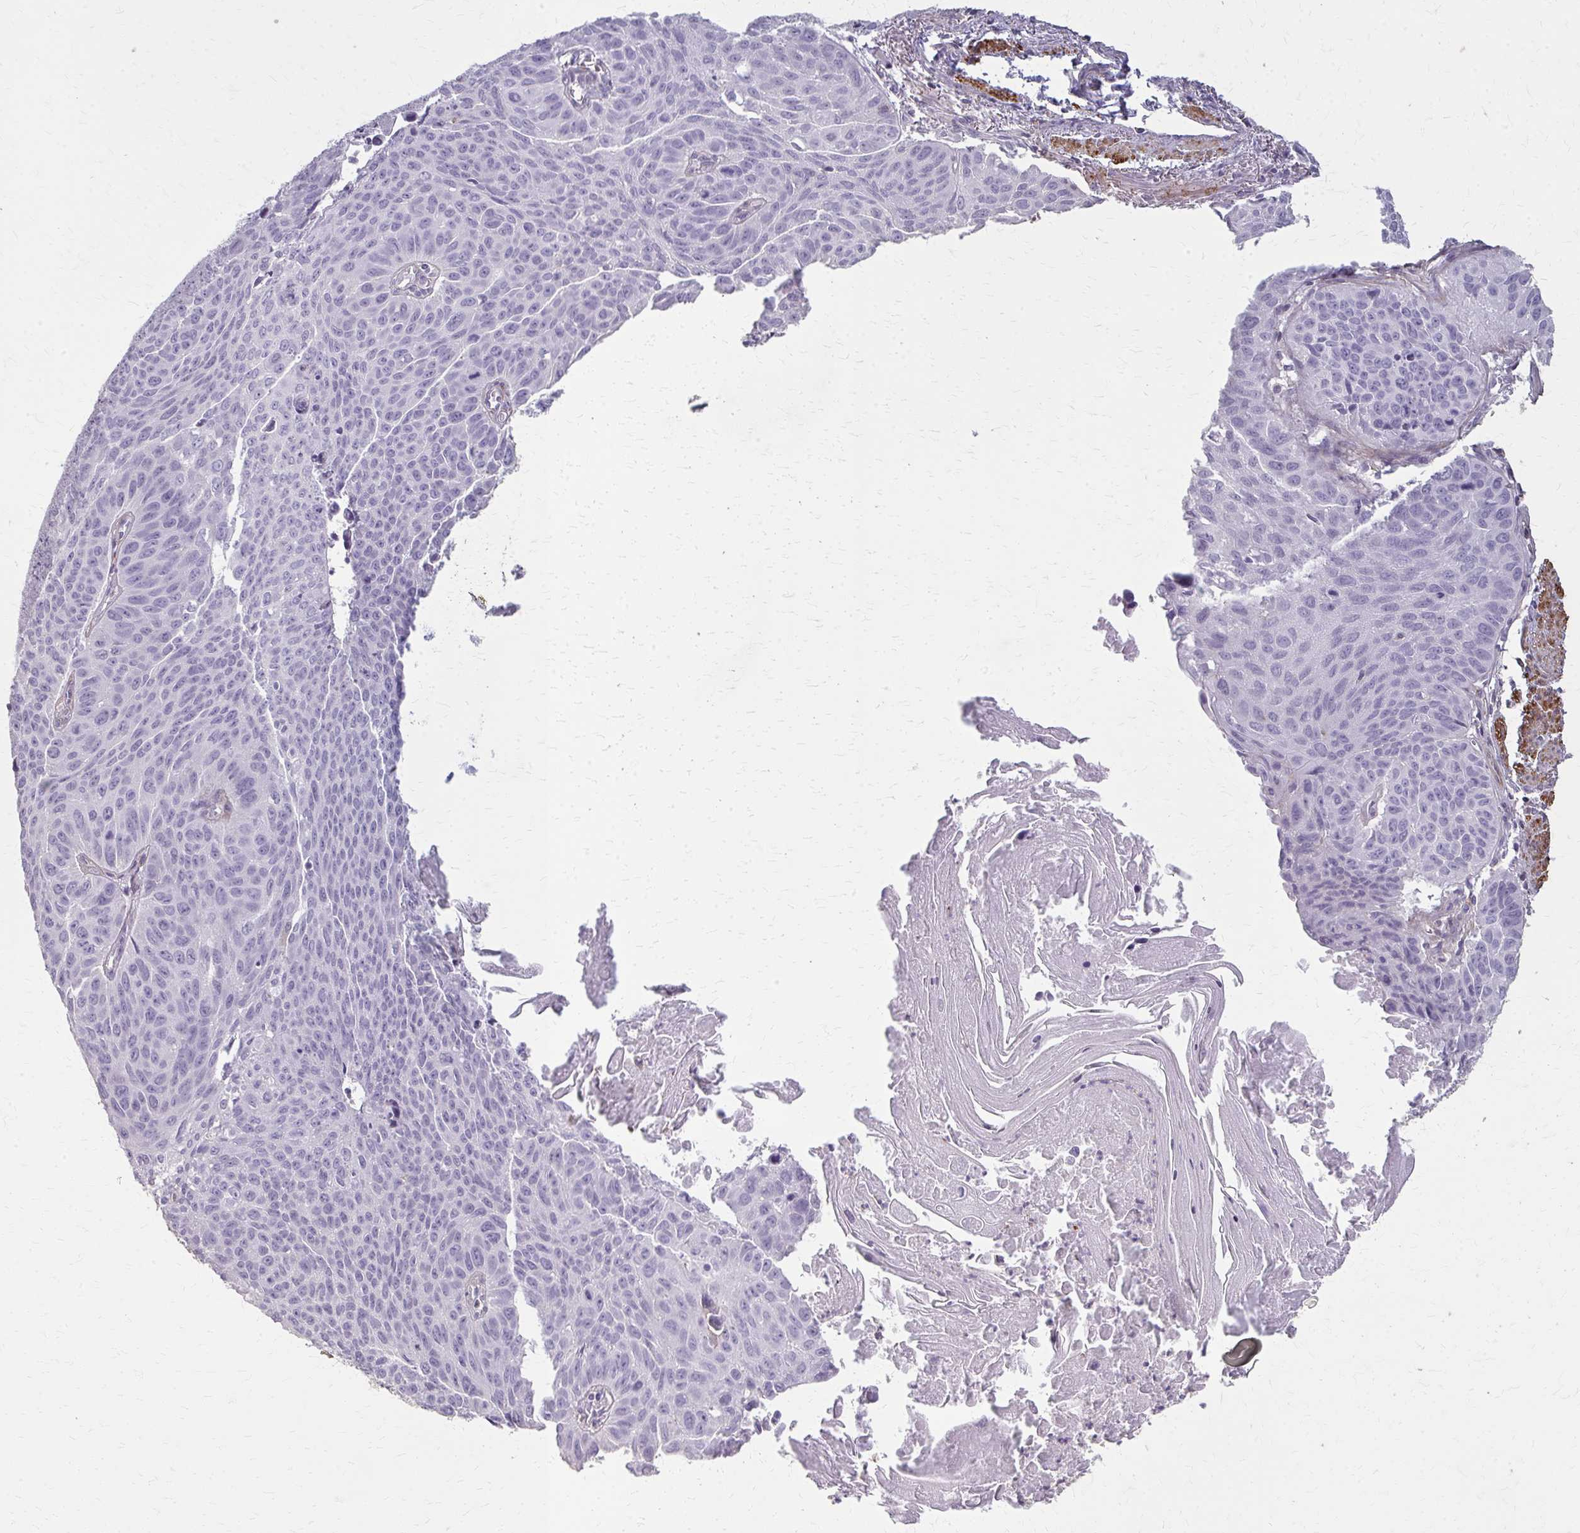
{"staining": {"intensity": "negative", "quantity": "none", "location": "none"}, "tissue": "lung cancer", "cell_type": "Tumor cells", "image_type": "cancer", "snomed": [{"axis": "morphology", "description": "Squamous cell carcinoma, NOS"}, {"axis": "topography", "description": "Lung"}], "caption": "This is a image of immunohistochemistry staining of squamous cell carcinoma (lung), which shows no expression in tumor cells. (DAB immunohistochemistry with hematoxylin counter stain).", "gene": "TENM4", "patient": {"sex": "male", "age": 71}}